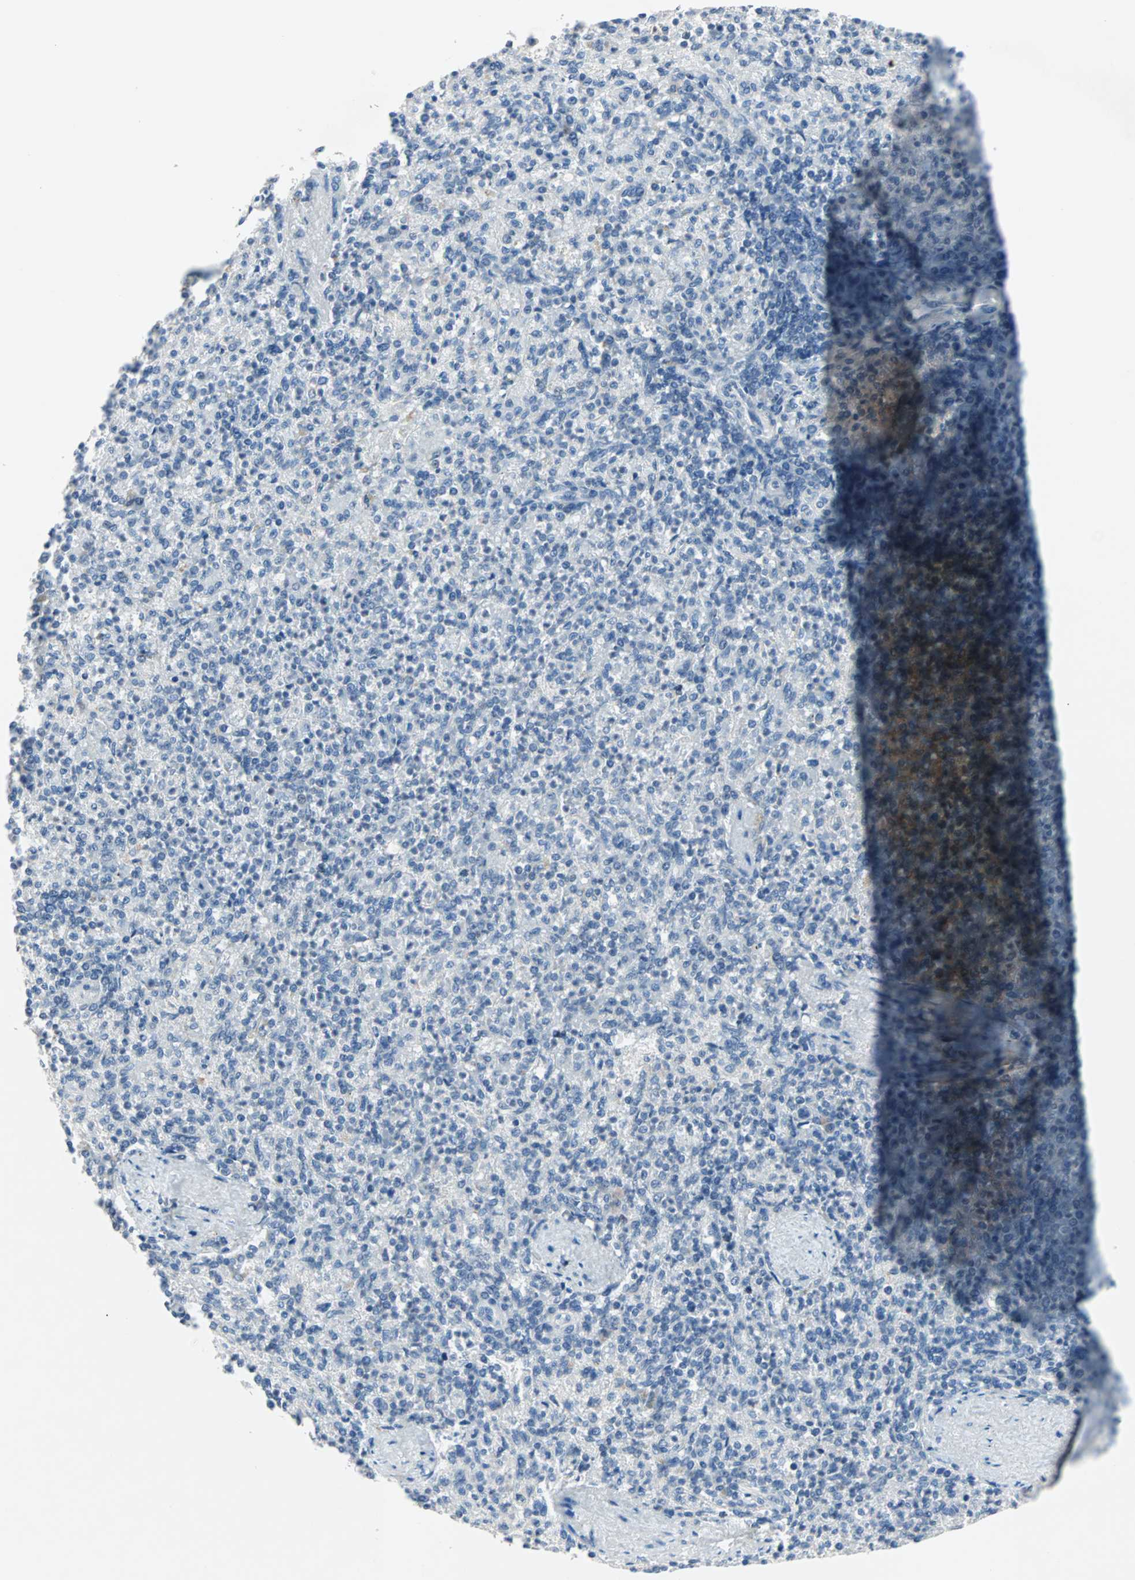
{"staining": {"intensity": "negative", "quantity": "none", "location": "none"}, "tissue": "spleen", "cell_type": "Cells in red pulp", "image_type": "normal", "snomed": [{"axis": "morphology", "description": "Normal tissue, NOS"}, {"axis": "topography", "description": "Spleen"}], "caption": "Cells in red pulp show no significant protein positivity in normal spleen. (DAB immunohistochemistry (IHC), high magnification).", "gene": "CCNE2", "patient": {"sex": "female", "age": 74}}